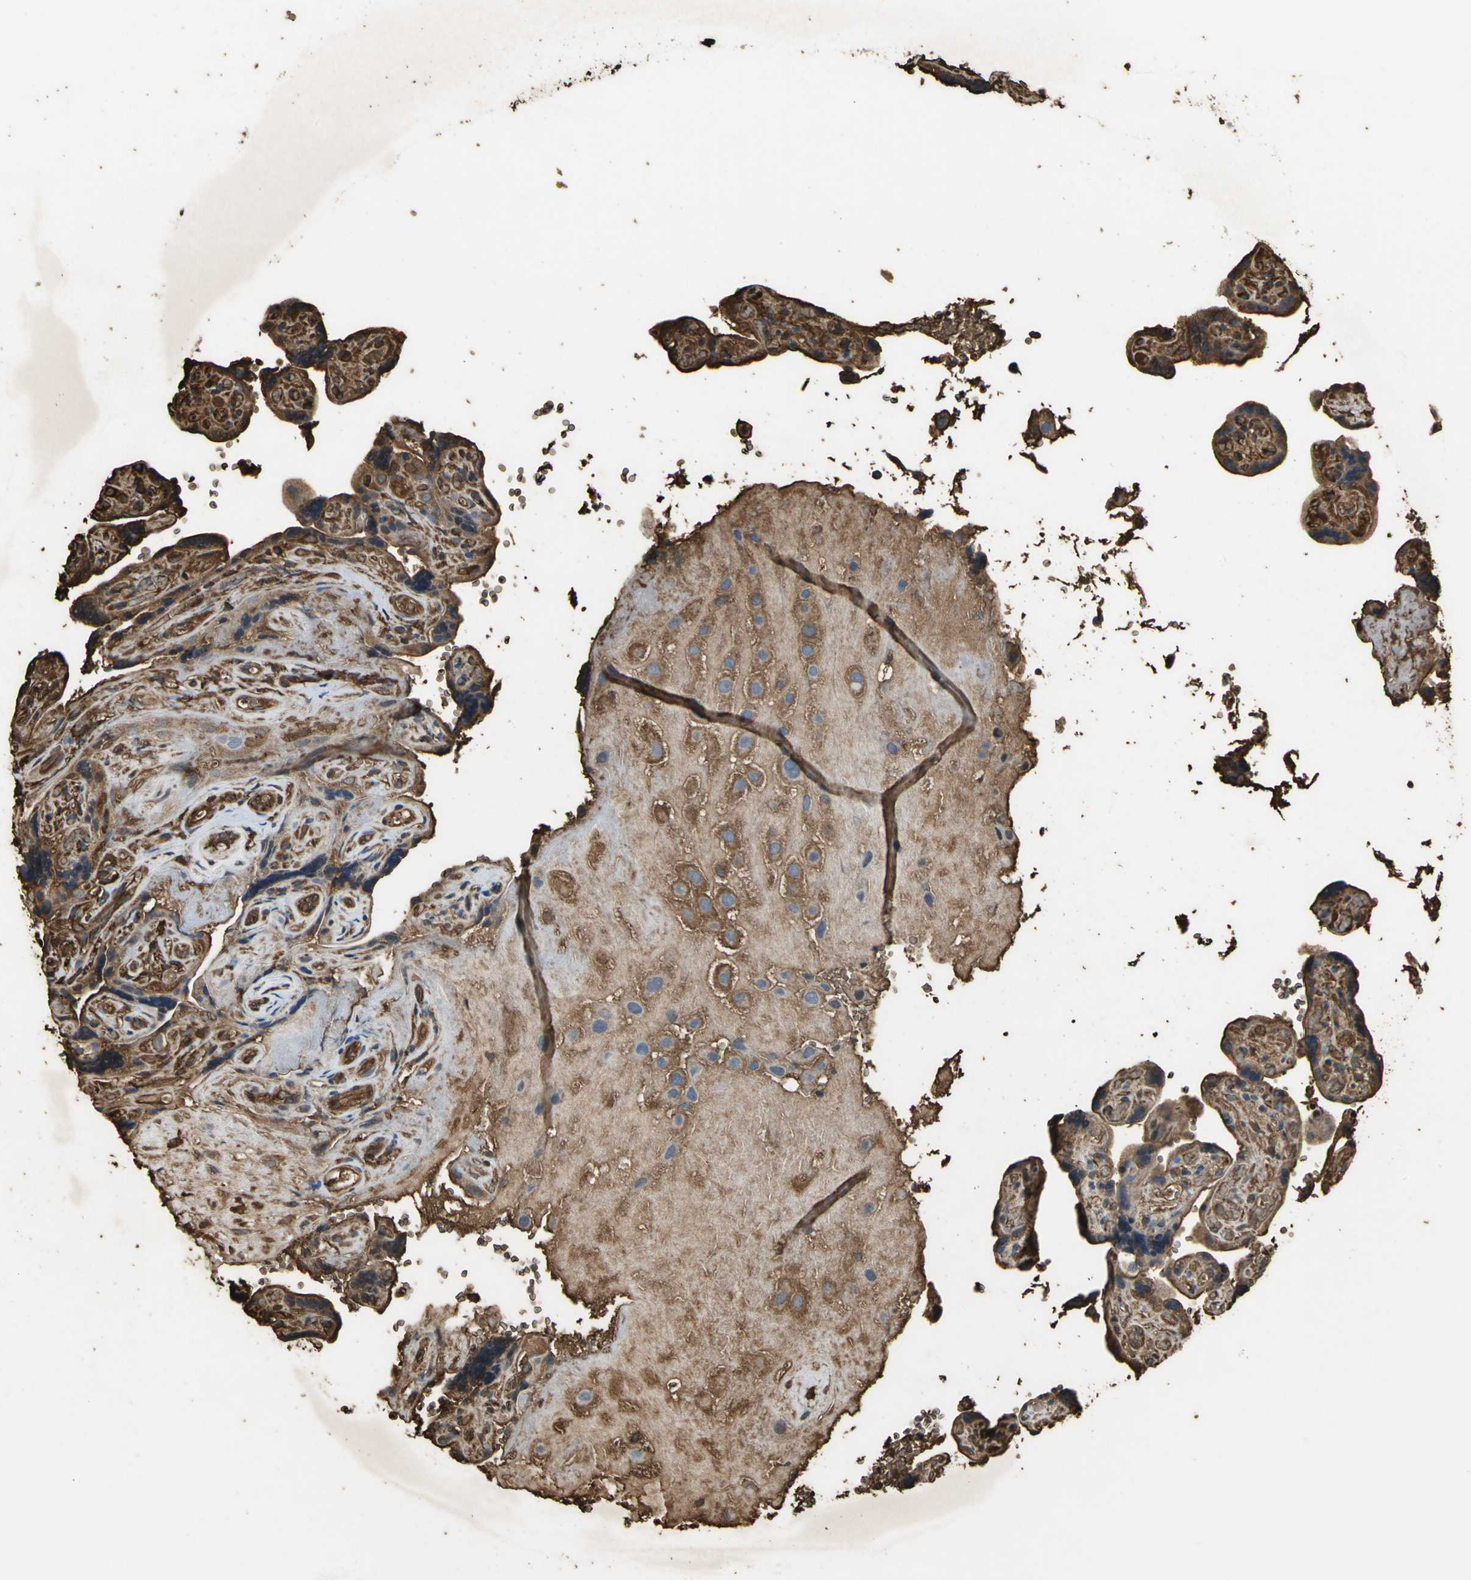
{"staining": {"intensity": "moderate", "quantity": ">75%", "location": "cytoplasmic/membranous"}, "tissue": "placenta", "cell_type": "Decidual cells", "image_type": "normal", "snomed": [{"axis": "morphology", "description": "Normal tissue, NOS"}, {"axis": "topography", "description": "Placenta"}], "caption": "DAB (3,3'-diaminobenzidine) immunohistochemical staining of normal human placenta shows moderate cytoplasmic/membranous protein expression in approximately >75% of decidual cells.", "gene": "TREM1", "patient": {"sex": "female", "age": 30}}